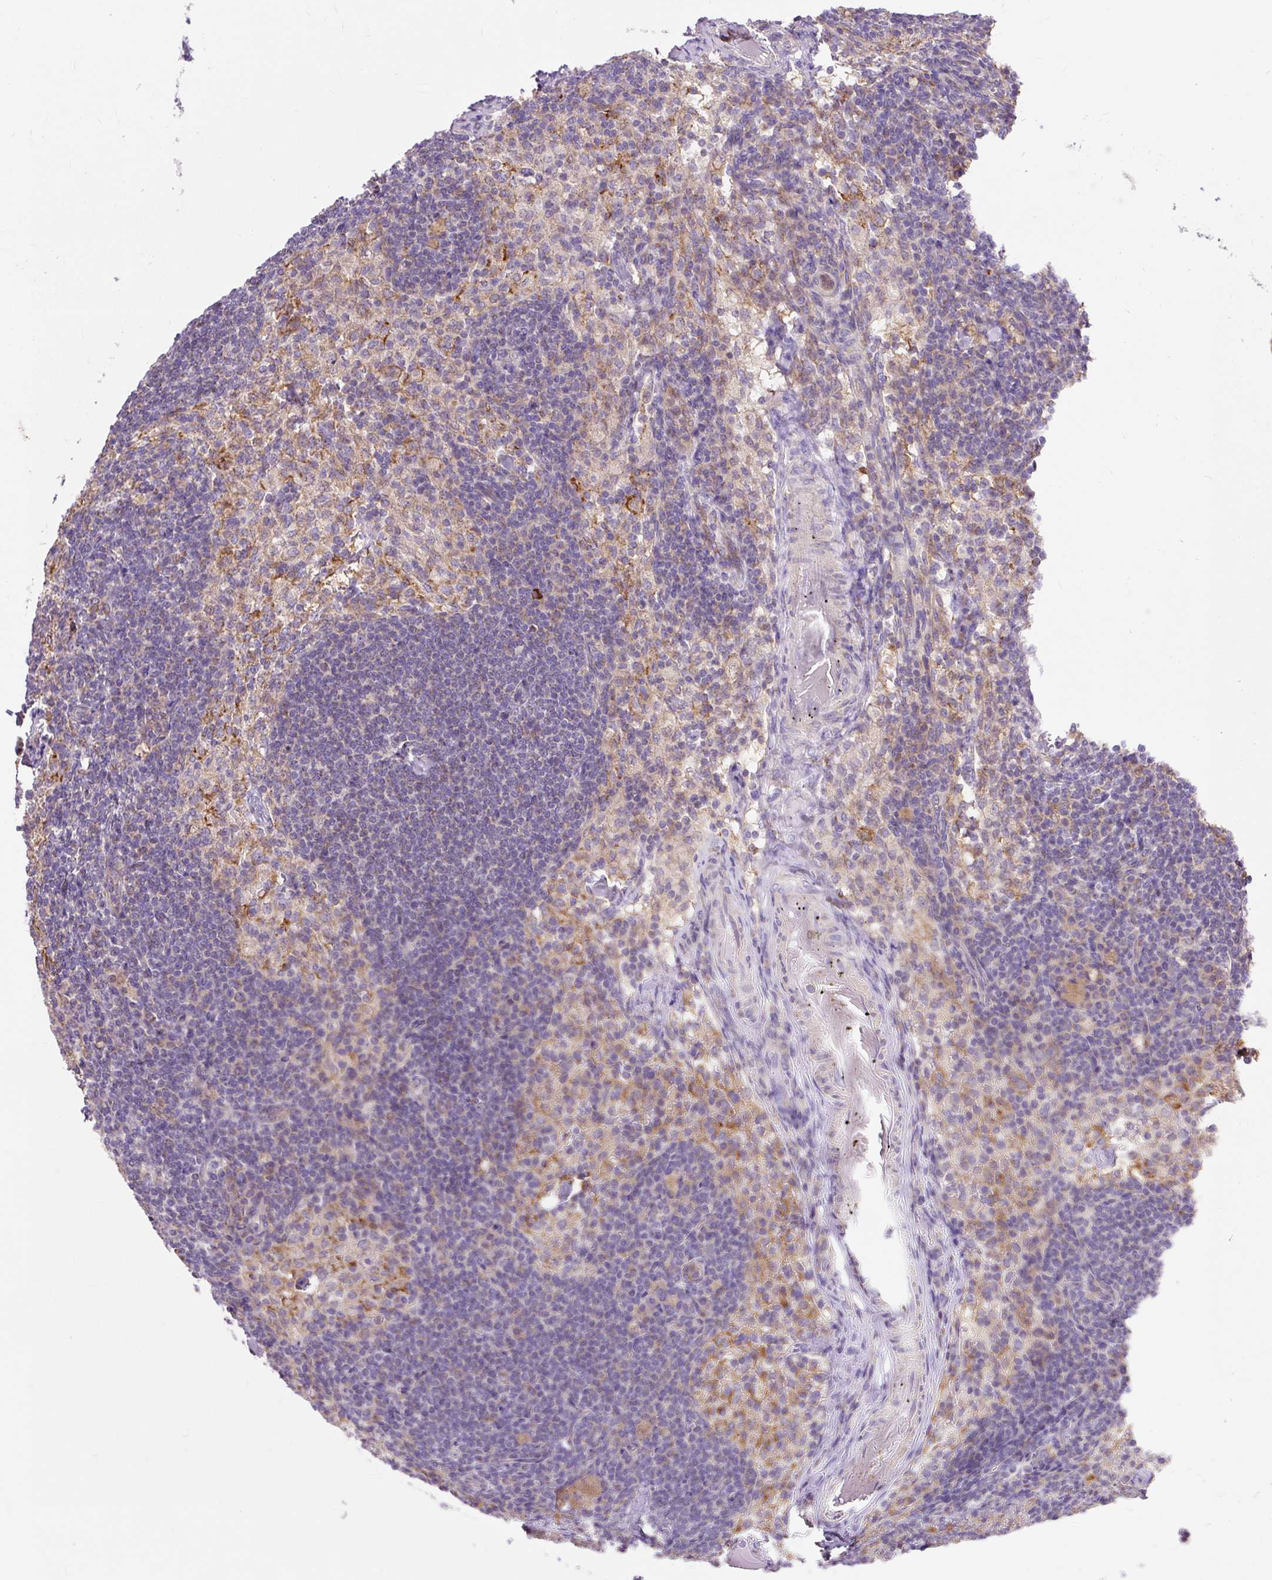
{"staining": {"intensity": "moderate", "quantity": "25%-75%", "location": "cytoplasmic/membranous"}, "tissue": "lymph node", "cell_type": "Germinal center cells", "image_type": "normal", "snomed": [{"axis": "morphology", "description": "Normal tissue, NOS"}, {"axis": "topography", "description": "Lymph node"}], "caption": "The photomicrograph exhibits staining of unremarkable lymph node, revealing moderate cytoplasmic/membranous protein positivity (brown color) within germinal center cells.", "gene": "TRIAP1", "patient": {"sex": "male", "age": 49}}